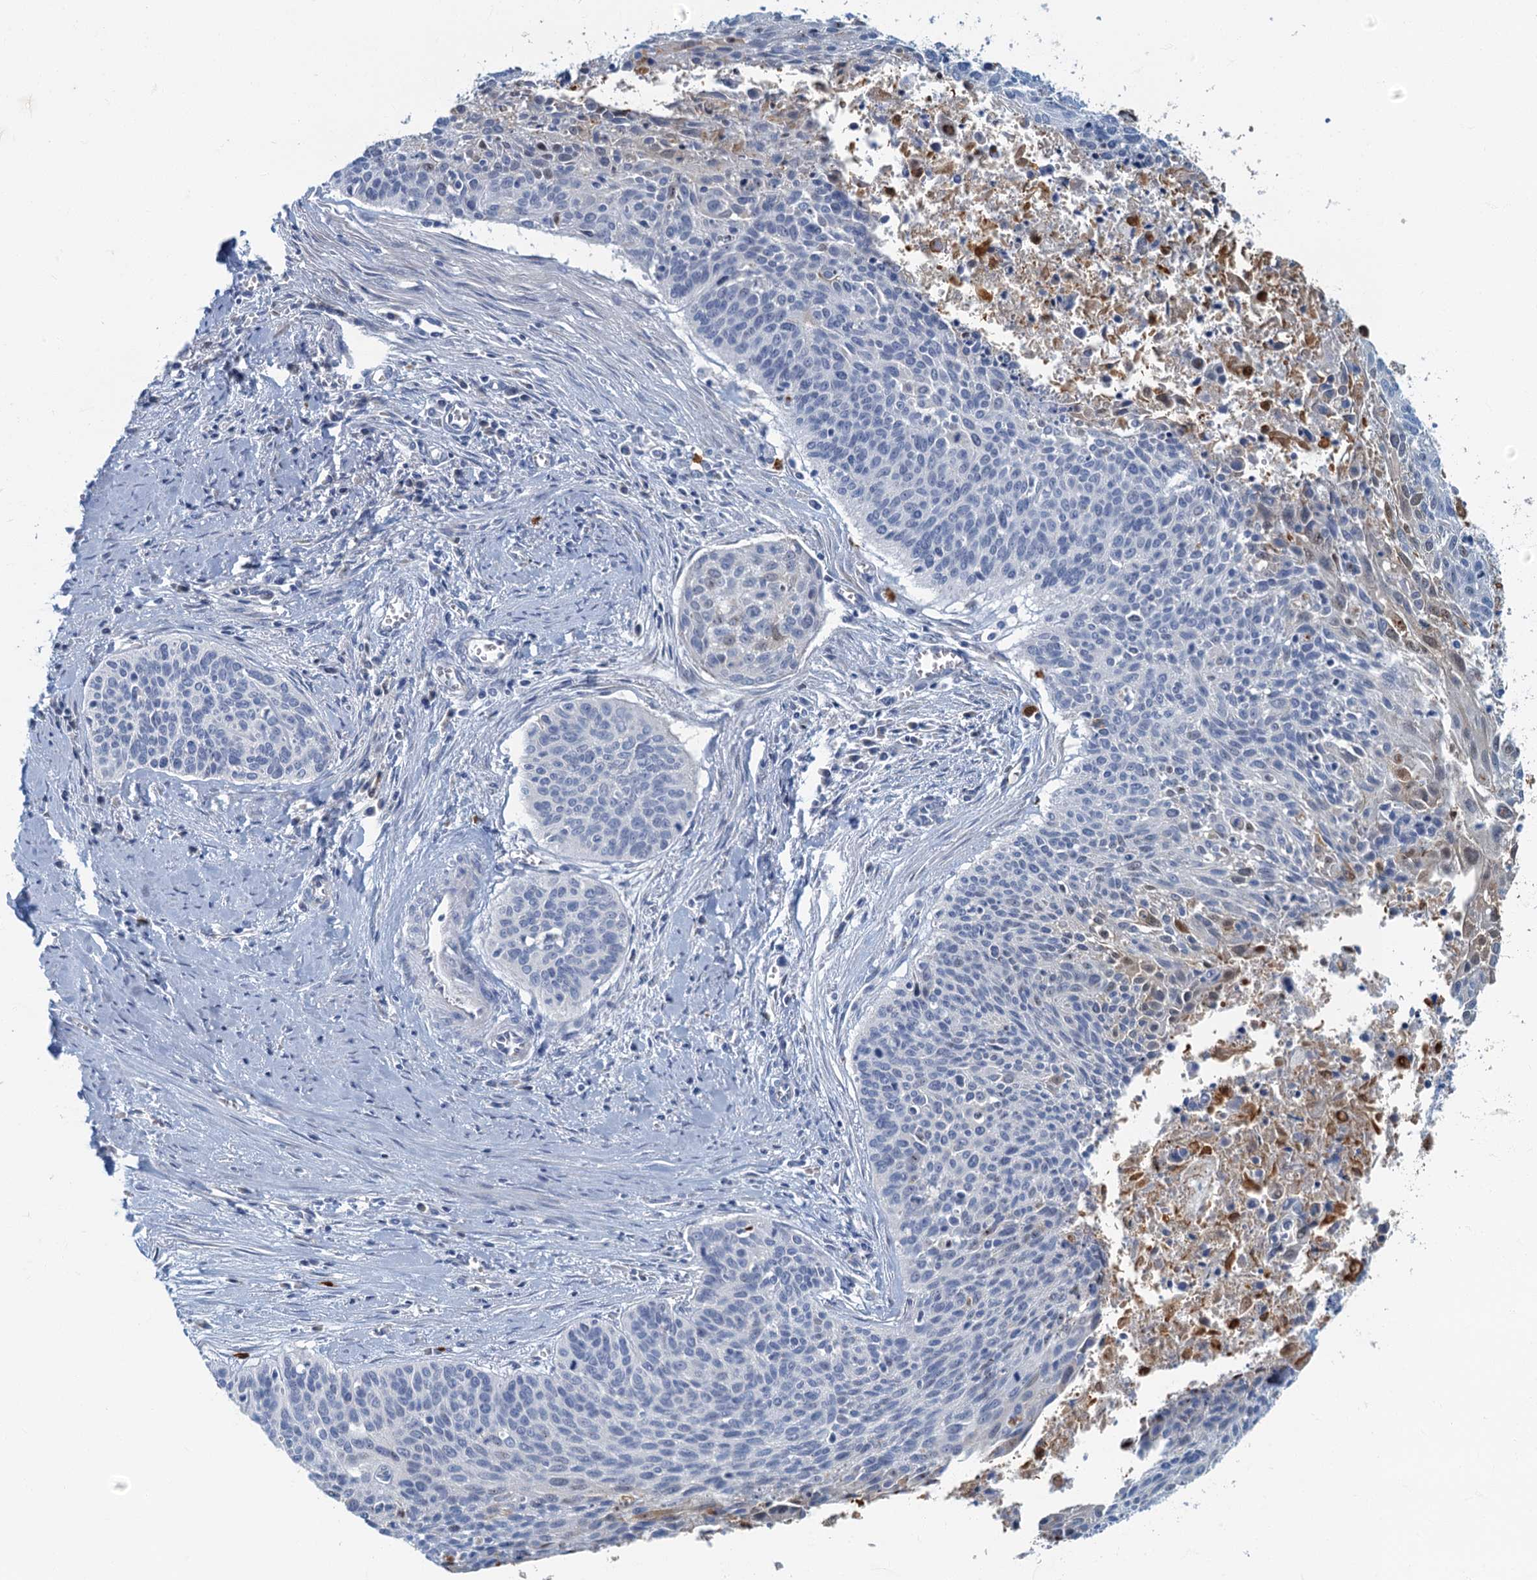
{"staining": {"intensity": "negative", "quantity": "none", "location": "none"}, "tissue": "cervical cancer", "cell_type": "Tumor cells", "image_type": "cancer", "snomed": [{"axis": "morphology", "description": "Squamous cell carcinoma, NOS"}, {"axis": "topography", "description": "Cervix"}], "caption": "Immunohistochemistry (IHC) photomicrograph of neoplastic tissue: human cervical cancer (squamous cell carcinoma) stained with DAB (3,3'-diaminobenzidine) exhibits no significant protein staining in tumor cells.", "gene": "ANKDD1A", "patient": {"sex": "female", "age": 55}}